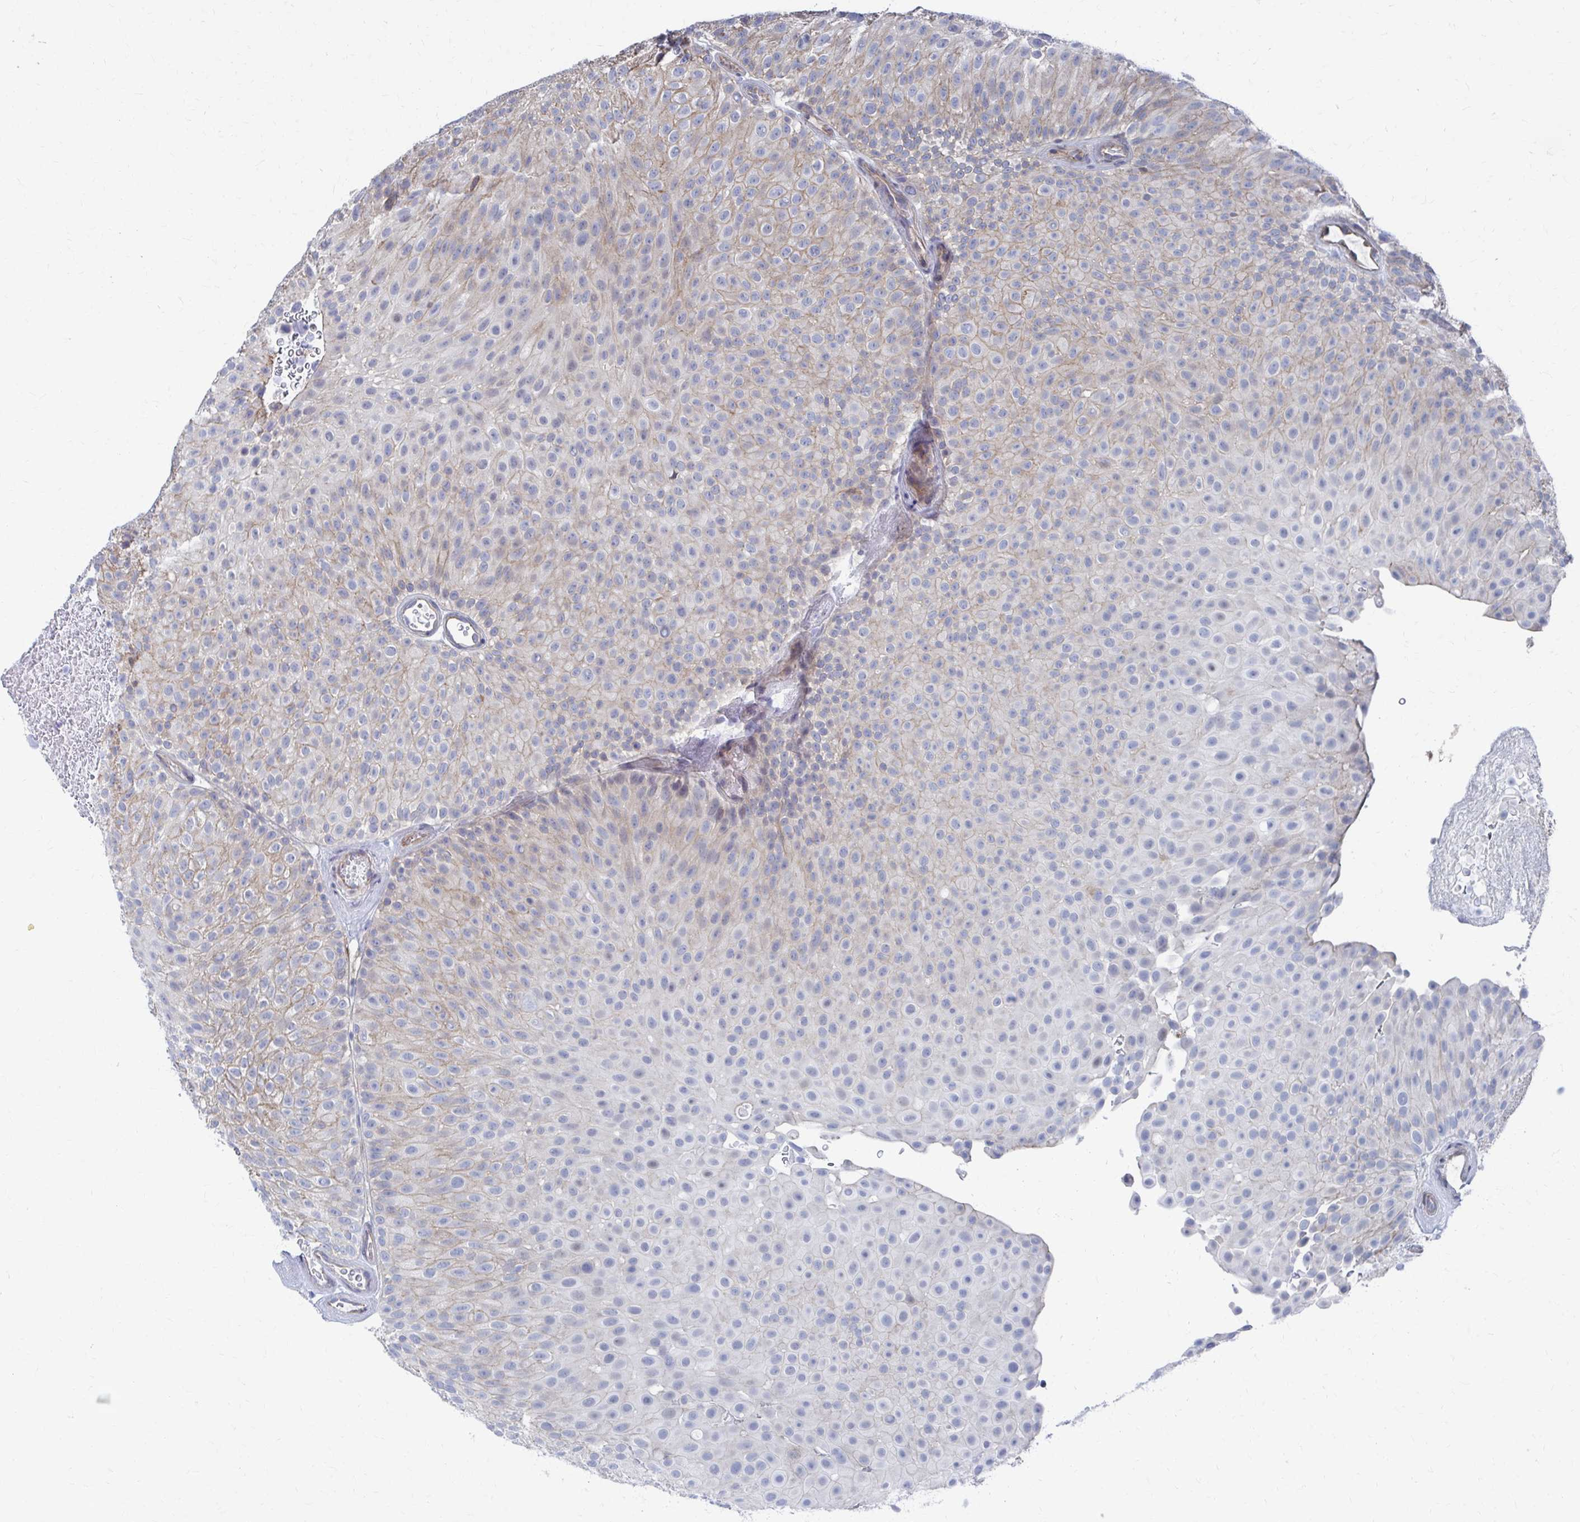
{"staining": {"intensity": "weak", "quantity": "<25%", "location": "cytoplasmic/membranous"}, "tissue": "urothelial cancer", "cell_type": "Tumor cells", "image_type": "cancer", "snomed": [{"axis": "morphology", "description": "Urothelial carcinoma, Low grade"}, {"axis": "topography", "description": "Urinary bladder"}], "caption": "Tumor cells are negative for protein expression in human low-grade urothelial carcinoma.", "gene": "PLEKHG7", "patient": {"sex": "male", "age": 78}}